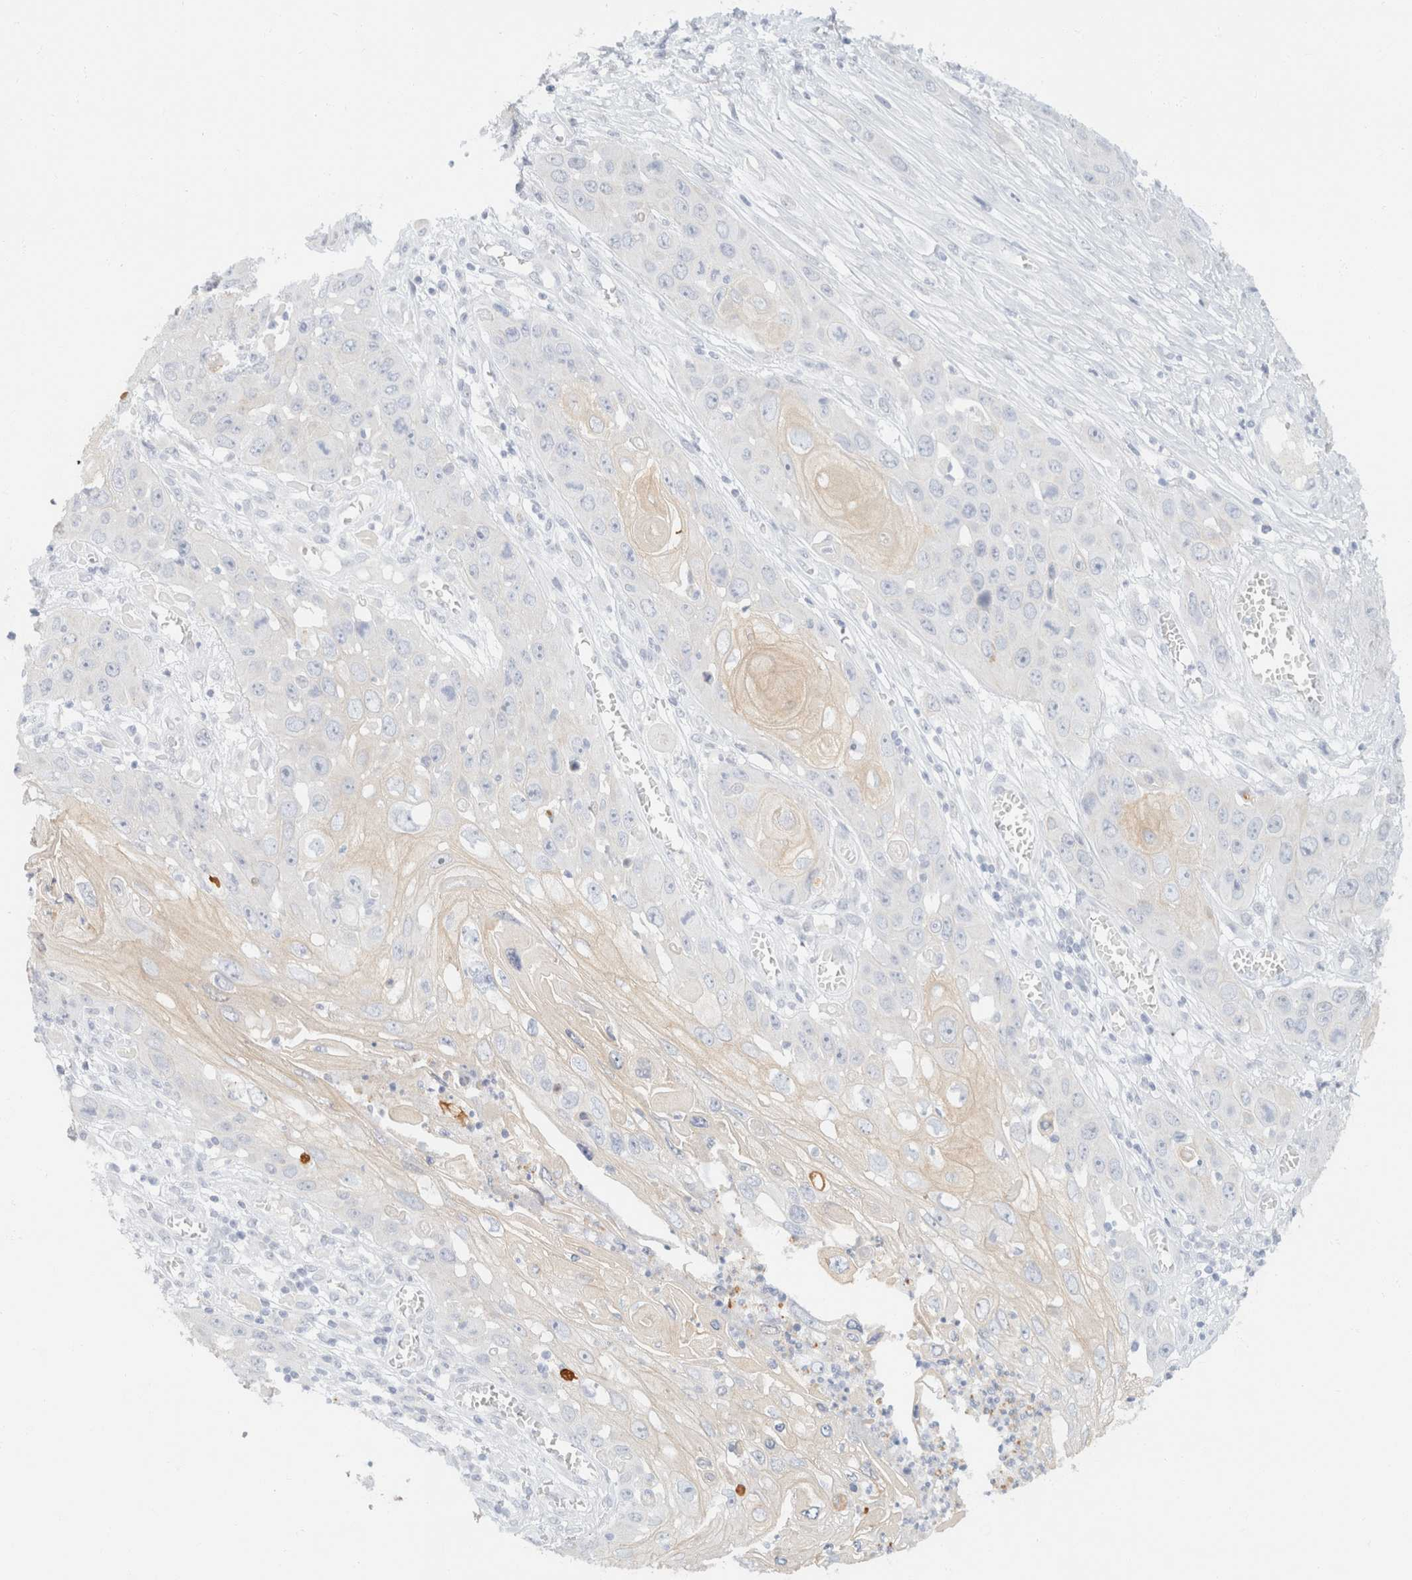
{"staining": {"intensity": "negative", "quantity": "none", "location": "none"}, "tissue": "skin cancer", "cell_type": "Tumor cells", "image_type": "cancer", "snomed": [{"axis": "morphology", "description": "Squamous cell carcinoma, NOS"}, {"axis": "topography", "description": "Skin"}], "caption": "The image demonstrates no significant positivity in tumor cells of skin squamous cell carcinoma.", "gene": "KRT20", "patient": {"sex": "male", "age": 55}}